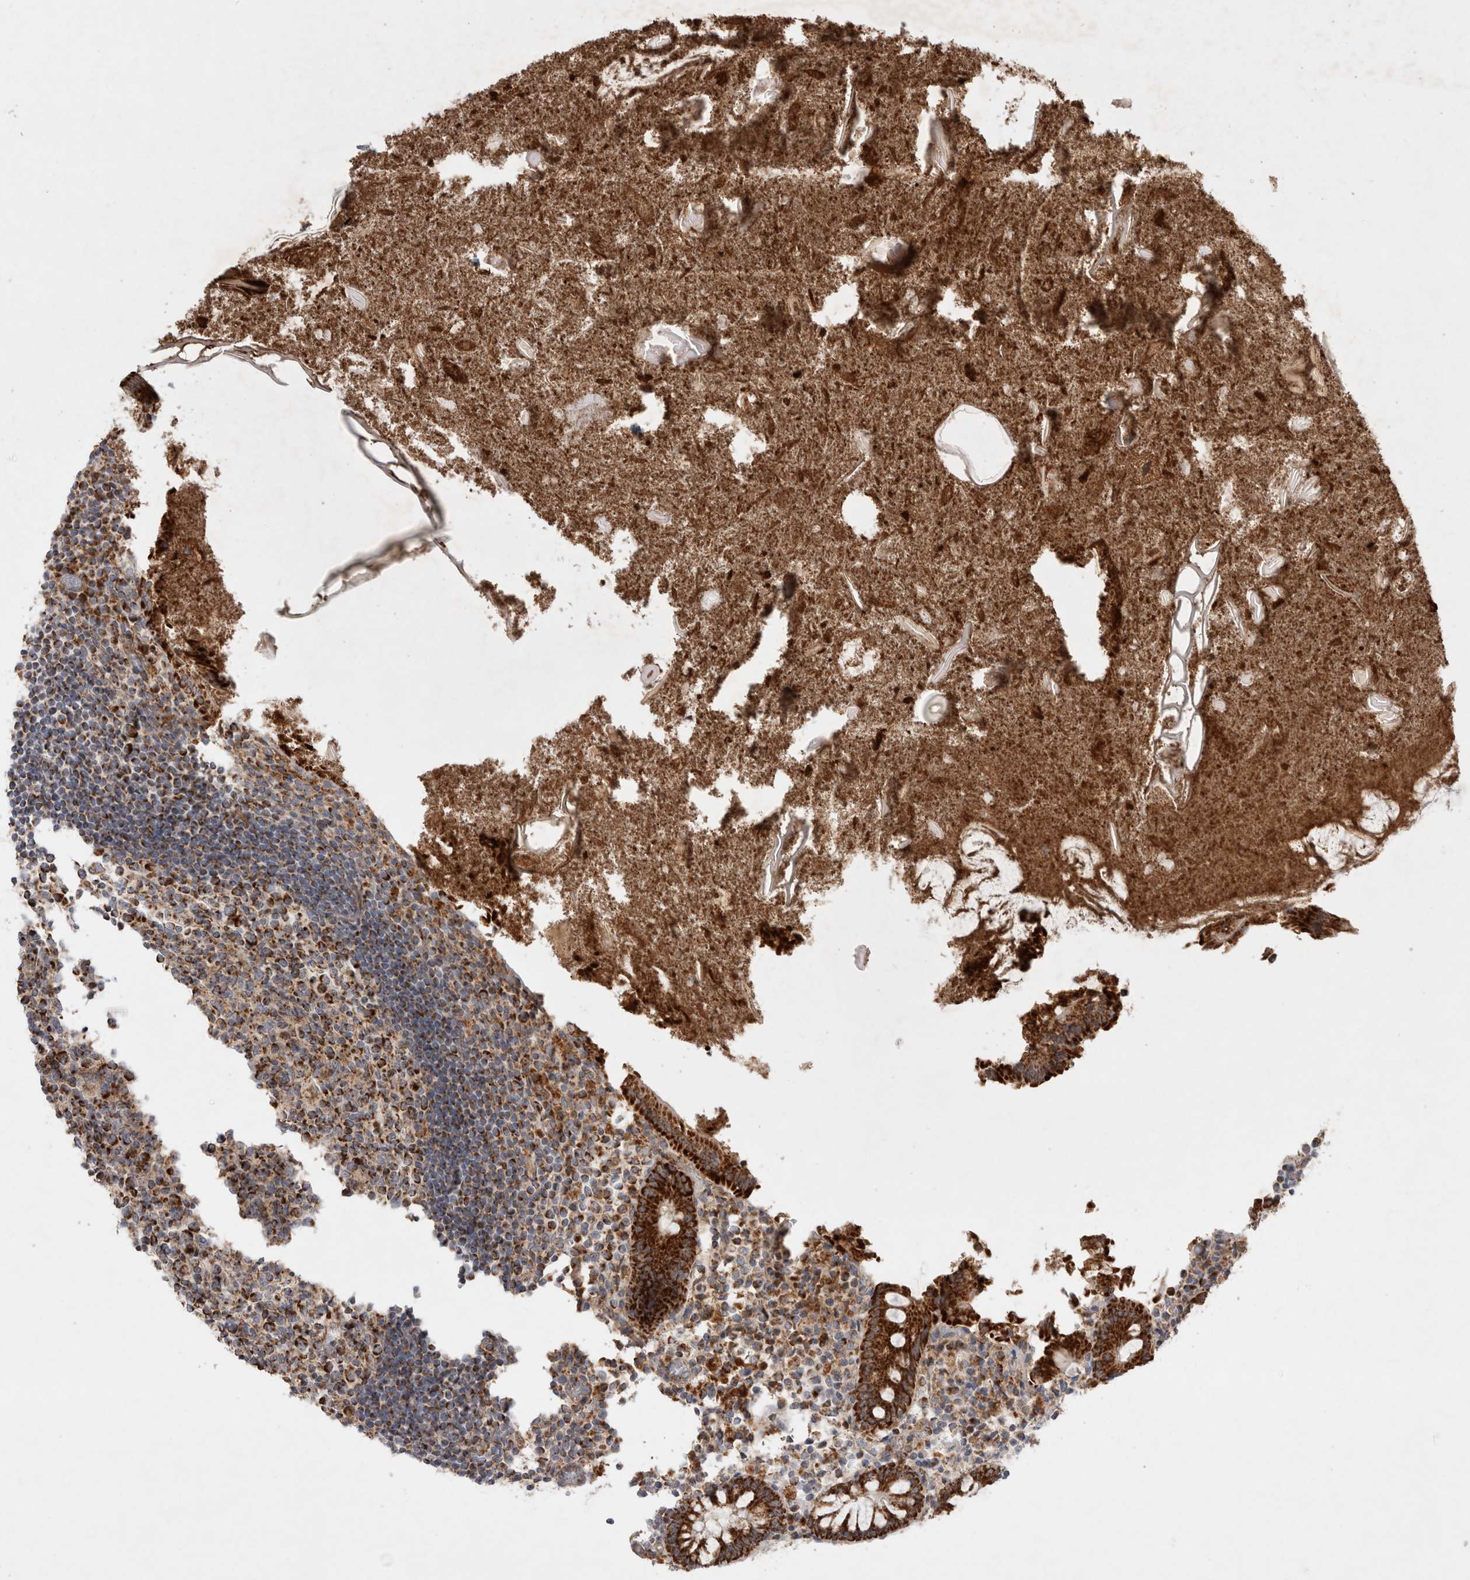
{"staining": {"intensity": "strong", "quantity": ">75%", "location": "cytoplasmic/membranous"}, "tissue": "appendix", "cell_type": "Glandular cells", "image_type": "normal", "snomed": [{"axis": "morphology", "description": "Normal tissue, NOS"}, {"axis": "topography", "description": "Appendix"}], "caption": "A histopathology image showing strong cytoplasmic/membranous staining in approximately >75% of glandular cells in normal appendix, as visualized by brown immunohistochemical staining.", "gene": "MRPS28", "patient": {"sex": "female", "age": 17}}